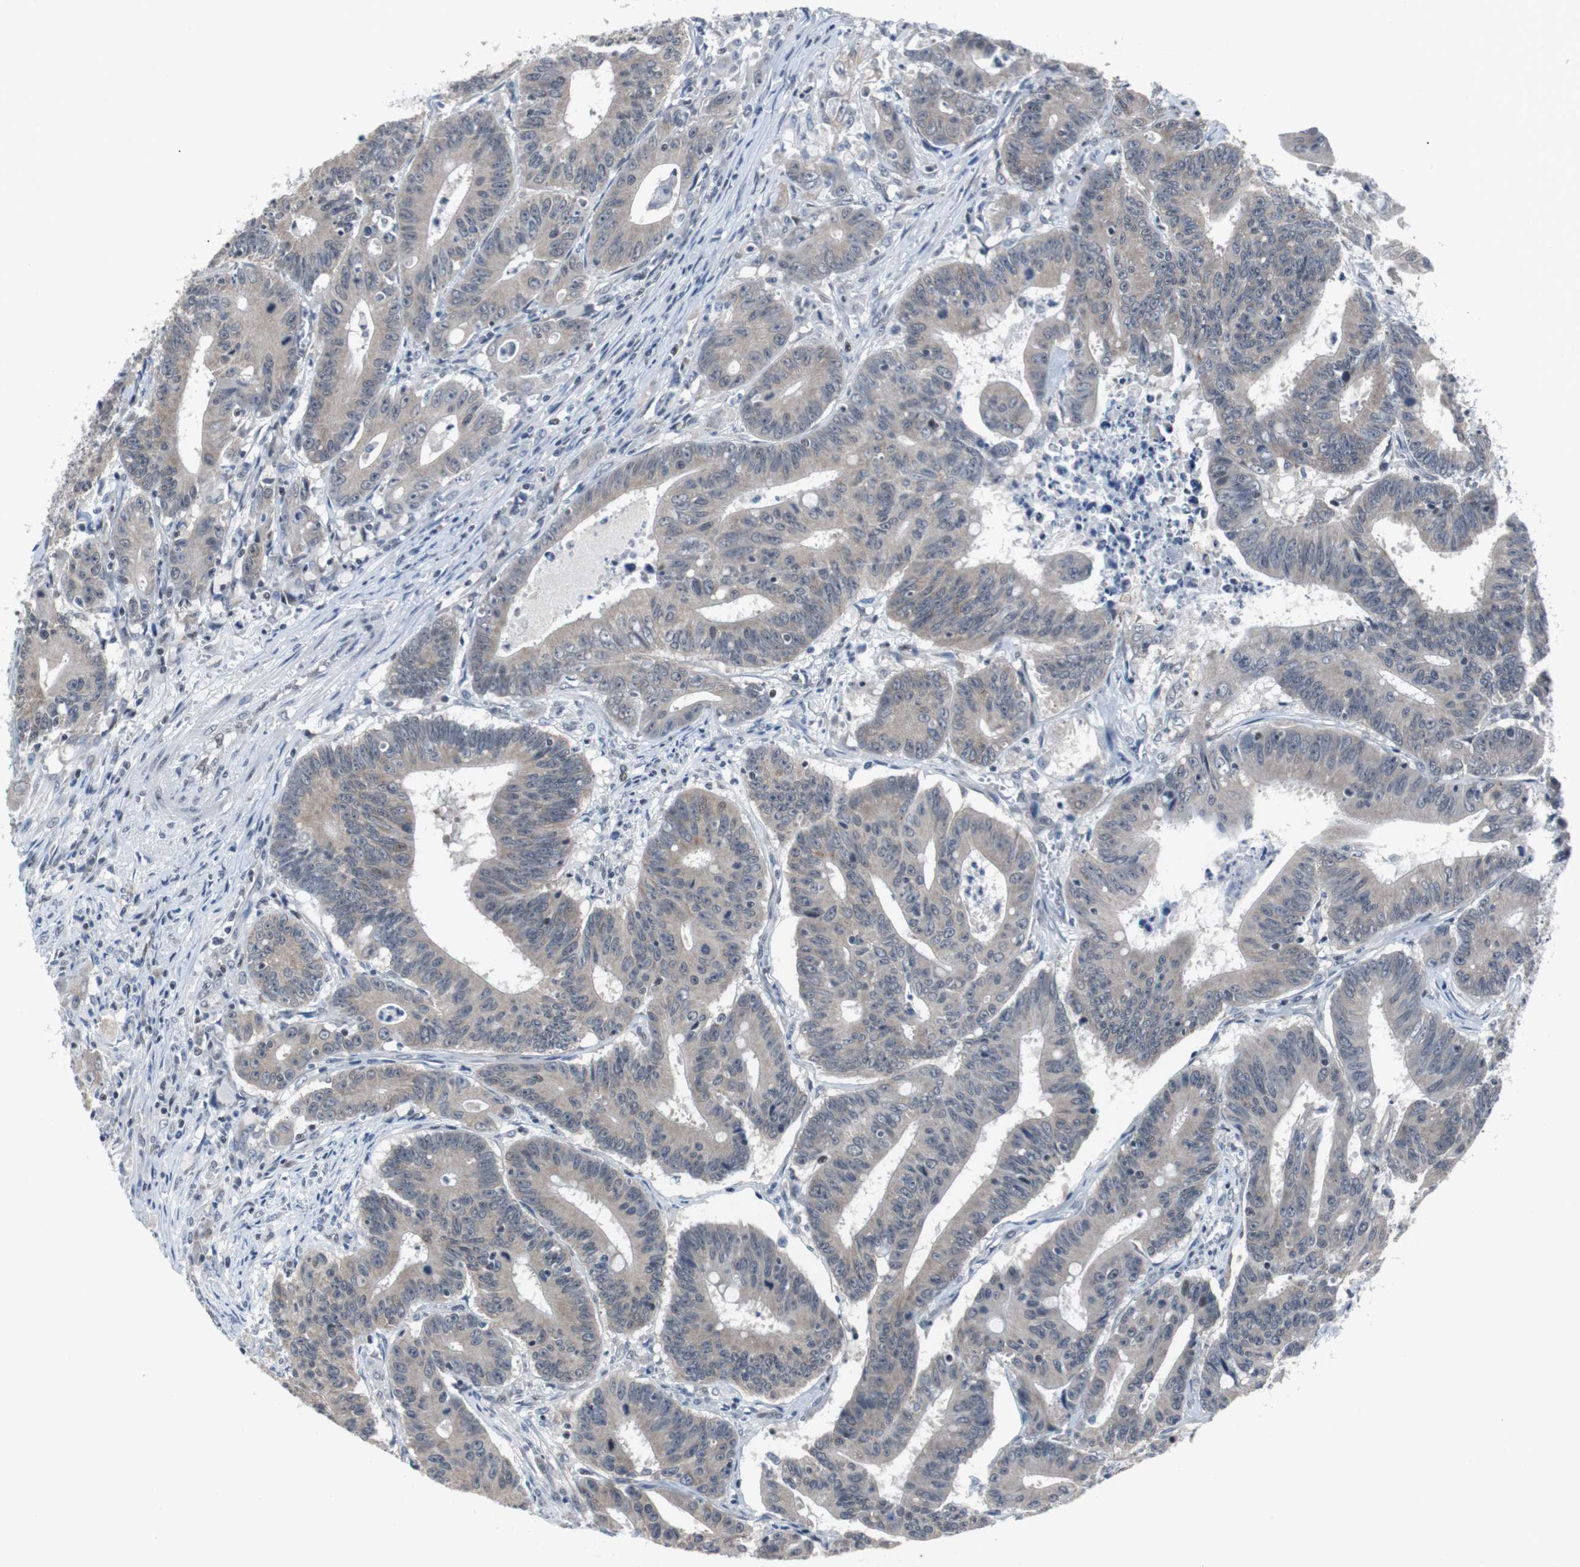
{"staining": {"intensity": "weak", "quantity": "25%-75%", "location": "cytoplasmic/membranous"}, "tissue": "colorectal cancer", "cell_type": "Tumor cells", "image_type": "cancer", "snomed": [{"axis": "morphology", "description": "Adenocarcinoma, NOS"}, {"axis": "topography", "description": "Colon"}], "caption": "This image shows immunohistochemistry staining of human colorectal adenocarcinoma, with low weak cytoplasmic/membranous positivity in about 25%-75% of tumor cells.", "gene": "TP63", "patient": {"sex": "male", "age": 45}}